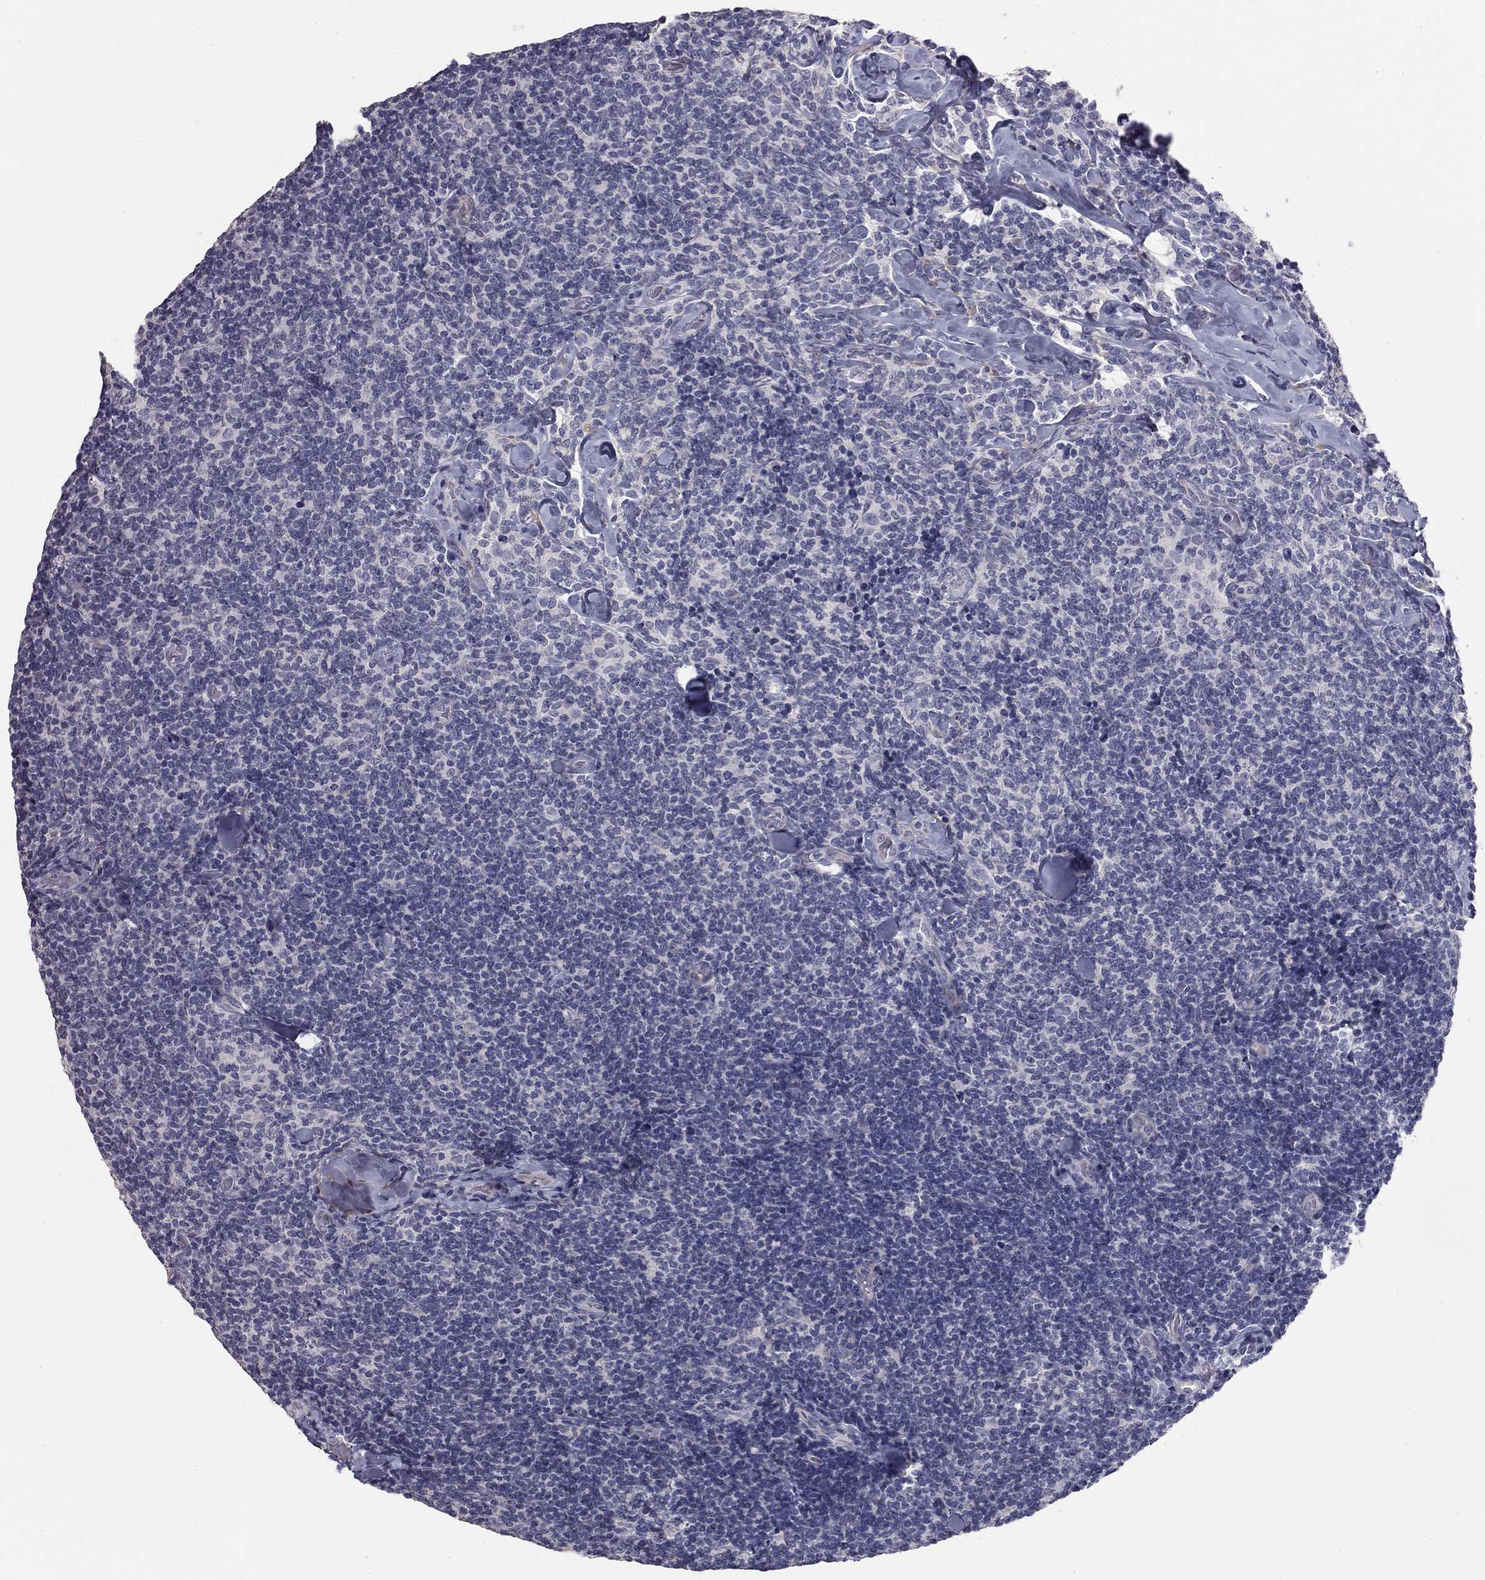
{"staining": {"intensity": "negative", "quantity": "none", "location": "none"}, "tissue": "lymphoma", "cell_type": "Tumor cells", "image_type": "cancer", "snomed": [{"axis": "morphology", "description": "Malignant lymphoma, non-Hodgkin's type, Low grade"}, {"axis": "topography", "description": "Lymph node"}], "caption": "A high-resolution histopathology image shows IHC staining of low-grade malignant lymphoma, non-Hodgkin's type, which demonstrates no significant positivity in tumor cells. (IHC, brightfield microscopy, high magnification).", "gene": "PRRT2", "patient": {"sex": "female", "age": 56}}